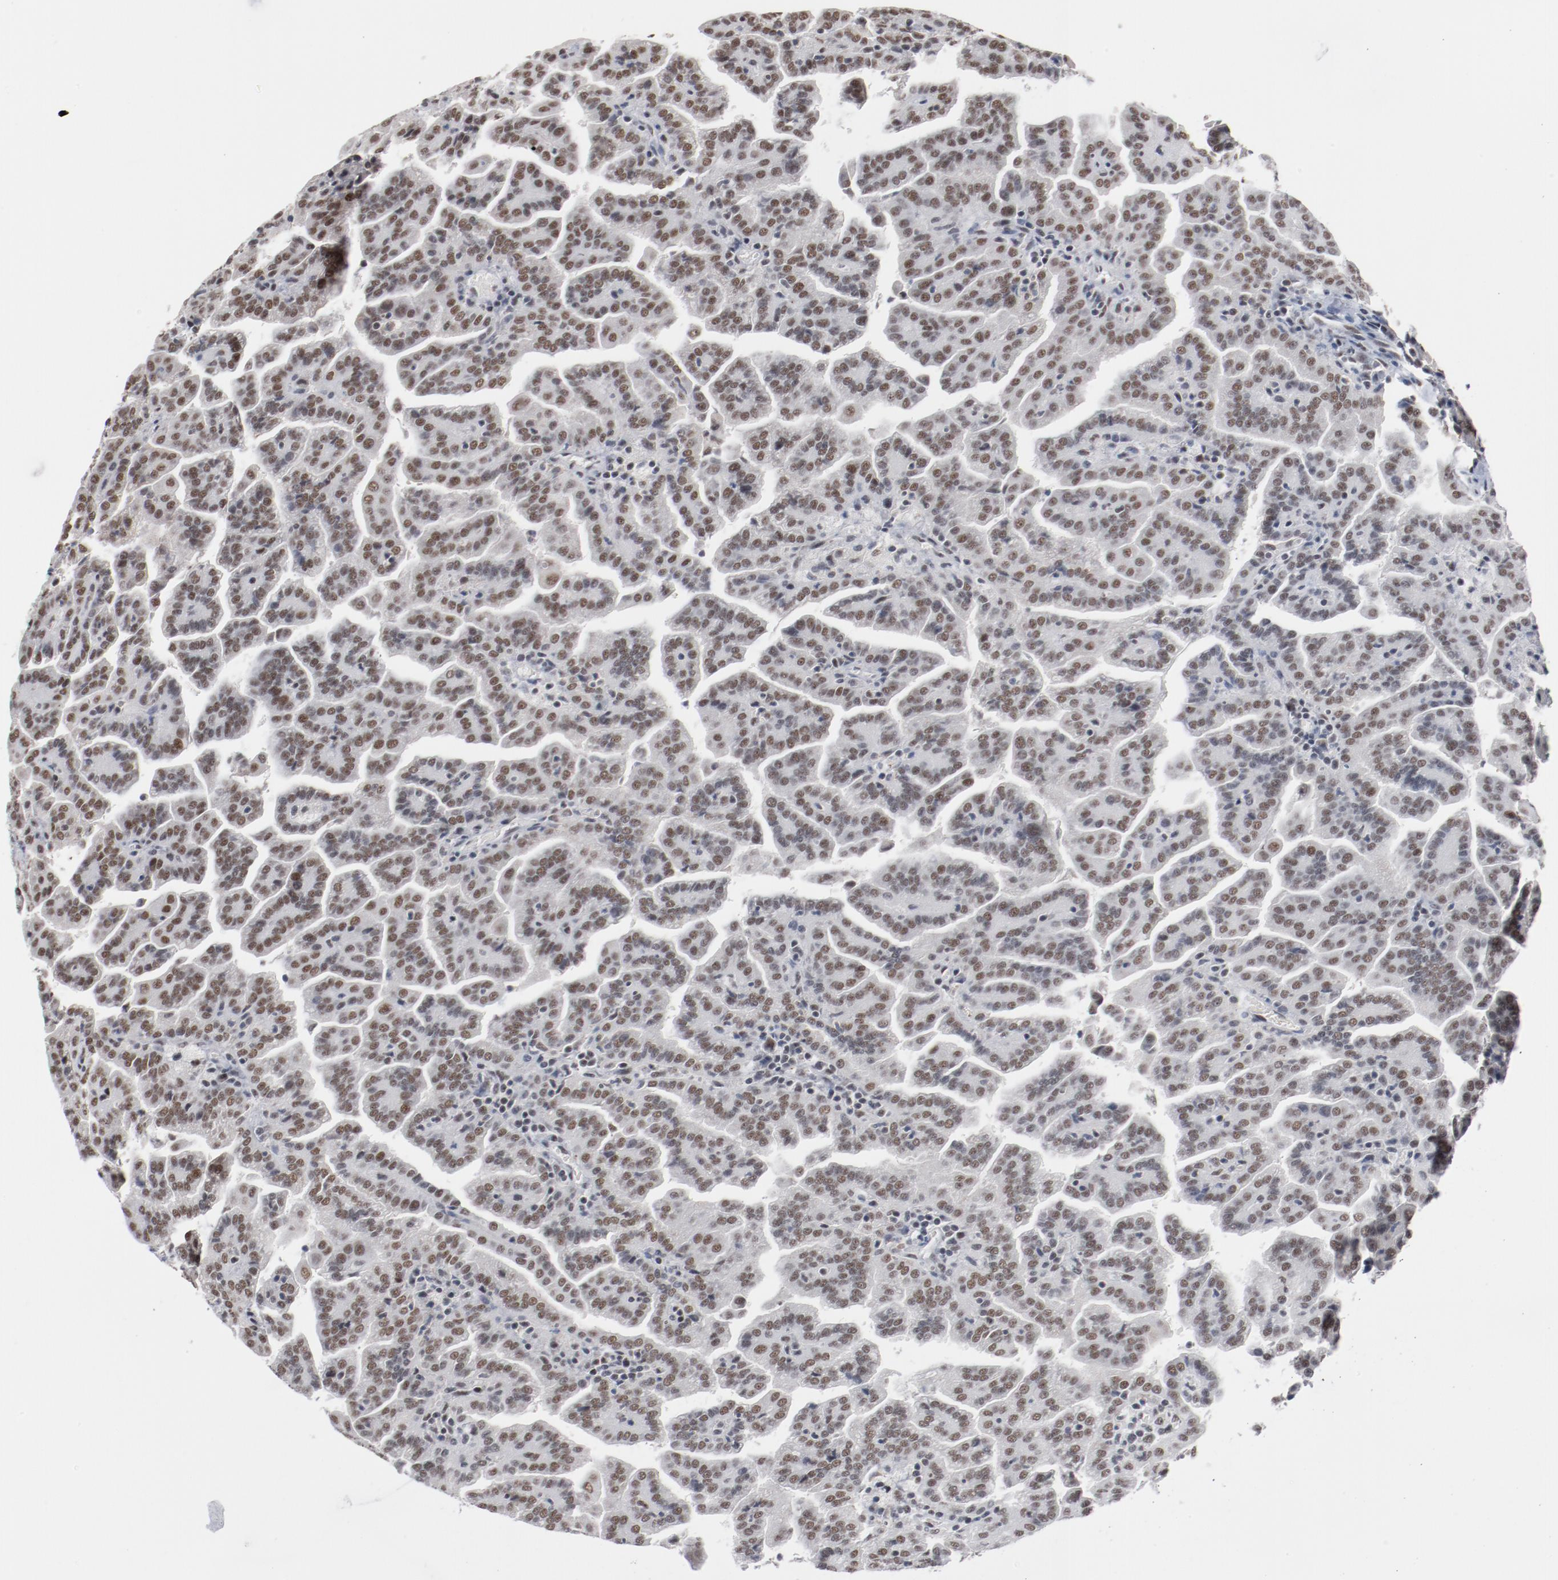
{"staining": {"intensity": "moderate", "quantity": ">75%", "location": "nuclear"}, "tissue": "renal cancer", "cell_type": "Tumor cells", "image_type": "cancer", "snomed": [{"axis": "morphology", "description": "Adenocarcinoma, NOS"}, {"axis": "topography", "description": "Kidney"}], "caption": "Moderate nuclear protein staining is present in about >75% of tumor cells in renal adenocarcinoma.", "gene": "BUB3", "patient": {"sex": "male", "age": 61}}